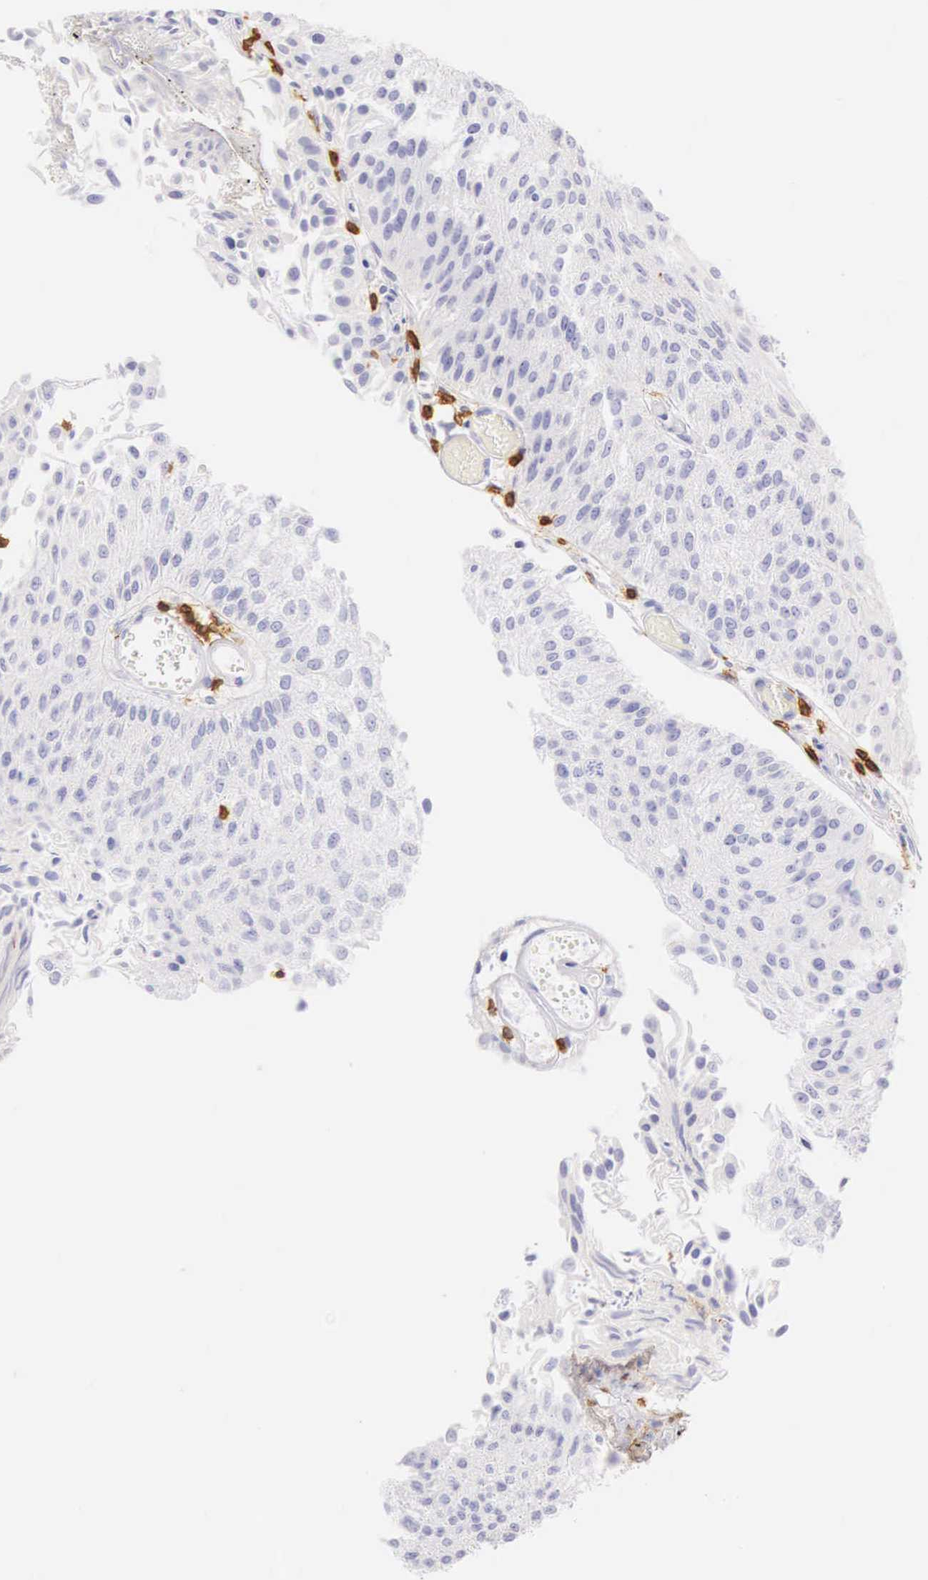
{"staining": {"intensity": "negative", "quantity": "none", "location": "none"}, "tissue": "urothelial cancer", "cell_type": "Tumor cells", "image_type": "cancer", "snomed": [{"axis": "morphology", "description": "Urothelial carcinoma, Low grade"}, {"axis": "topography", "description": "Urinary bladder"}], "caption": "Immunohistochemical staining of human urothelial cancer shows no significant positivity in tumor cells.", "gene": "CD3E", "patient": {"sex": "male", "age": 86}}